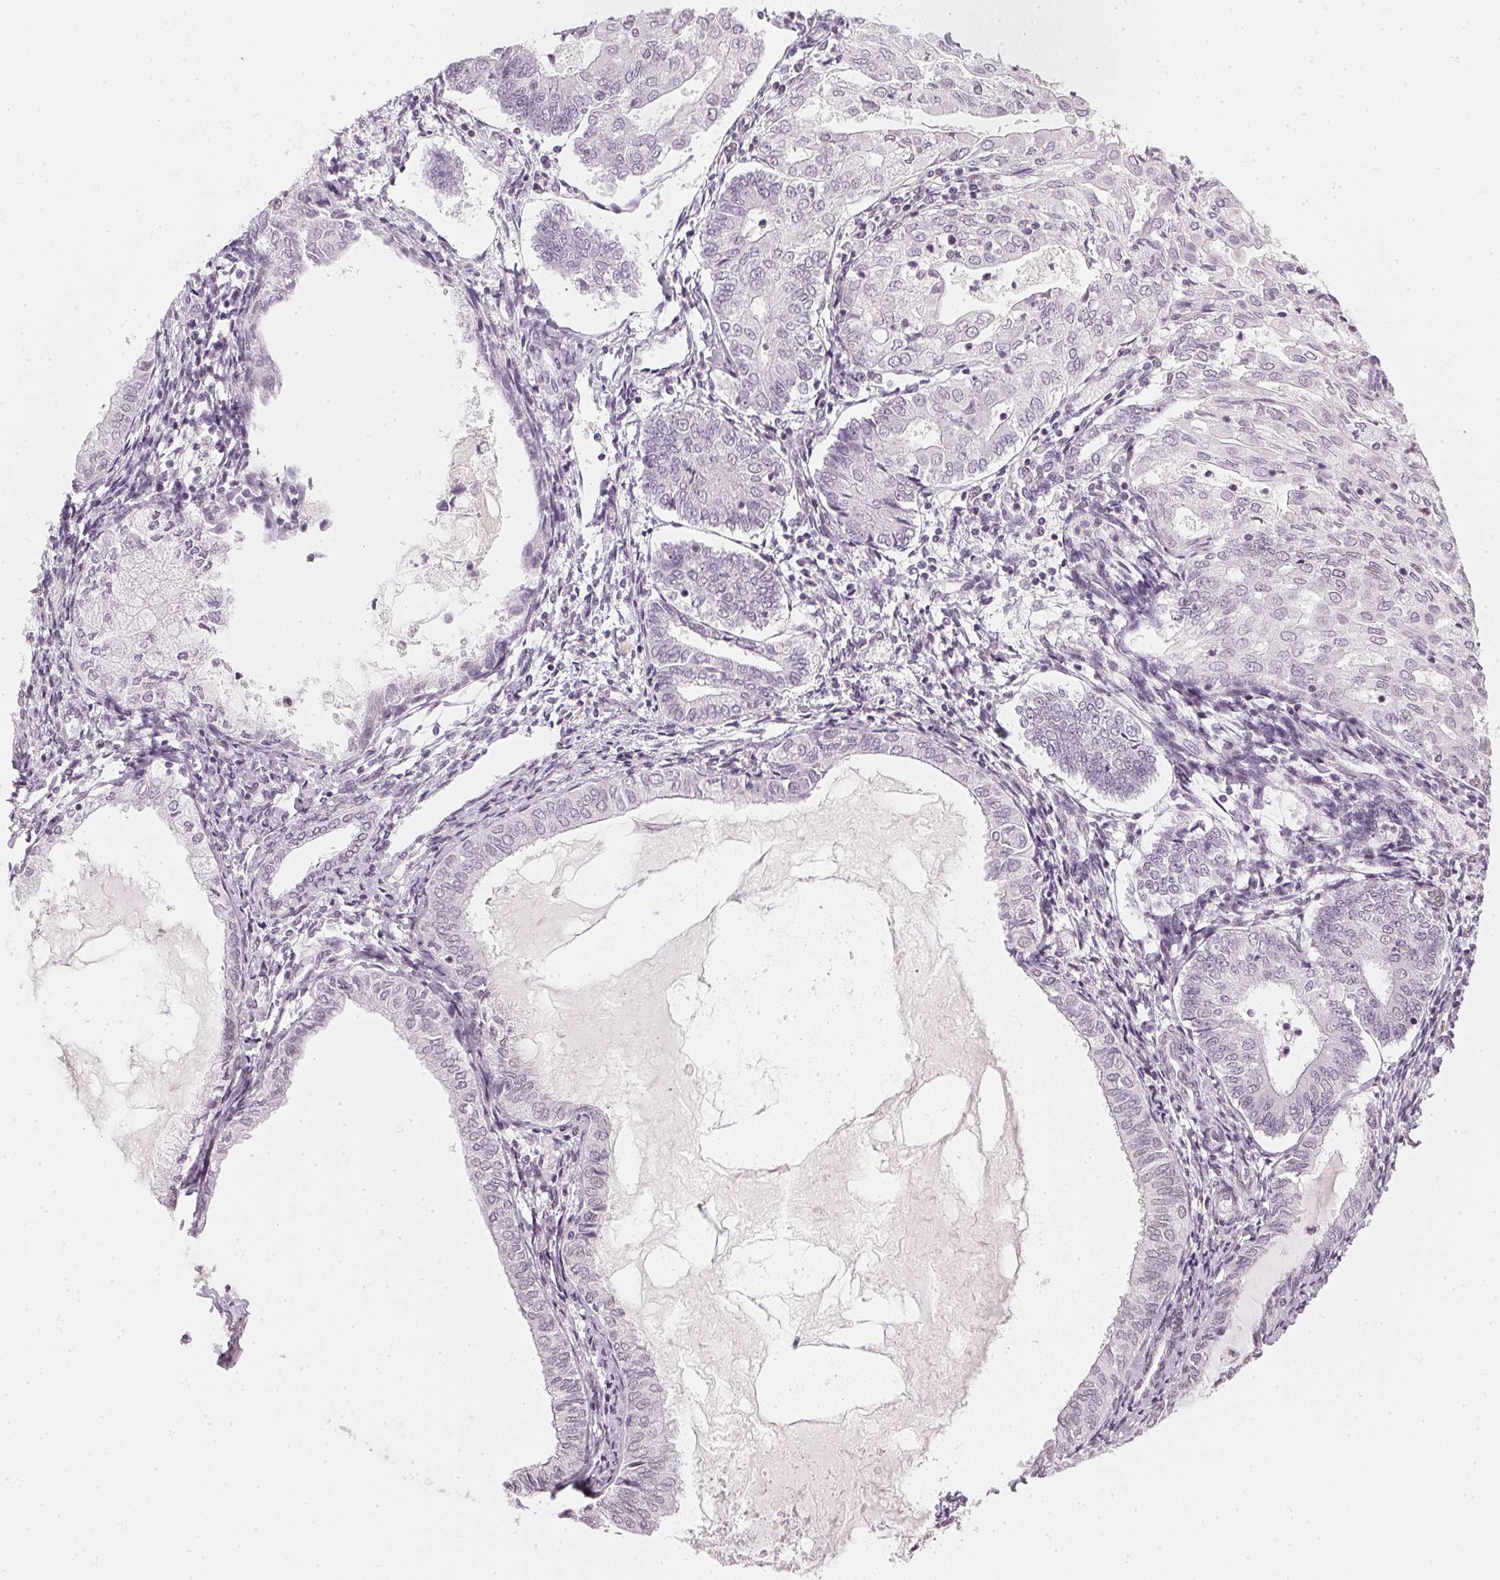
{"staining": {"intensity": "negative", "quantity": "none", "location": "none"}, "tissue": "endometrial cancer", "cell_type": "Tumor cells", "image_type": "cancer", "snomed": [{"axis": "morphology", "description": "Adenocarcinoma, NOS"}, {"axis": "topography", "description": "Endometrium"}], "caption": "High magnification brightfield microscopy of endometrial cancer stained with DAB (3,3'-diaminobenzidine) (brown) and counterstained with hematoxylin (blue): tumor cells show no significant staining.", "gene": "DNAJC6", "patient": {"sex": "female", "age": 68}}